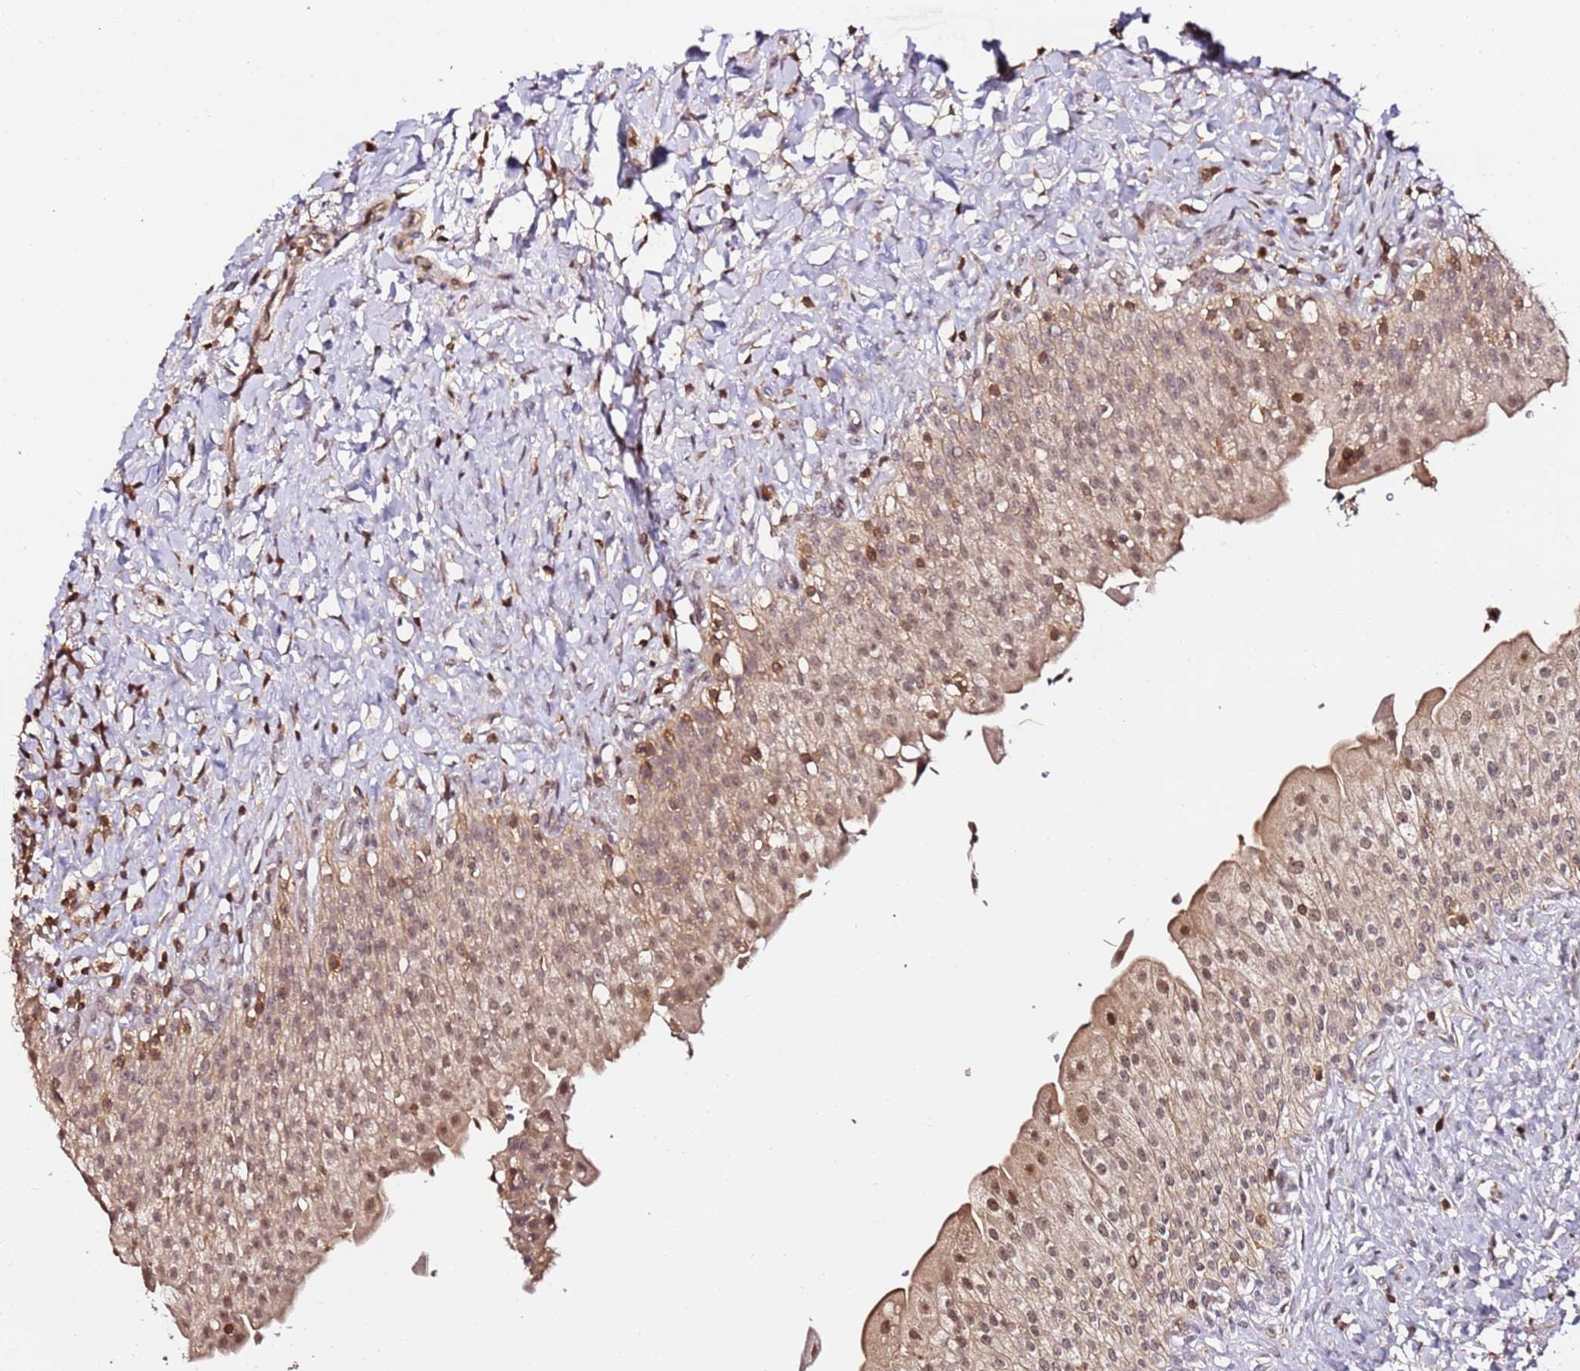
{"staining": {"intensity": "moderate", "quantity": ">75%", "location": "cytoplasmic/membranous,nuclear"}, "tissue": "urinary bladder", "cell_type": "Urothelial cells", "image_type": "normal", "snomed": [{"axis": "morphology", "description": "Normal tissue, NOS"}, {"axis": "morphology", "description": "Inflammation, NOS"}, {"axis": "topography", "description": "Urinary bladder"}], "caption": "This is a histology image of immunohistochemistry (IHC) staining of unremarkable urinary bladder, which shows moderate staining in the cytoplasmic/membranous,nuclear of urothelial cells.", "gene": "OR5V1", "patient": {"sex": "male", "age": 64}}